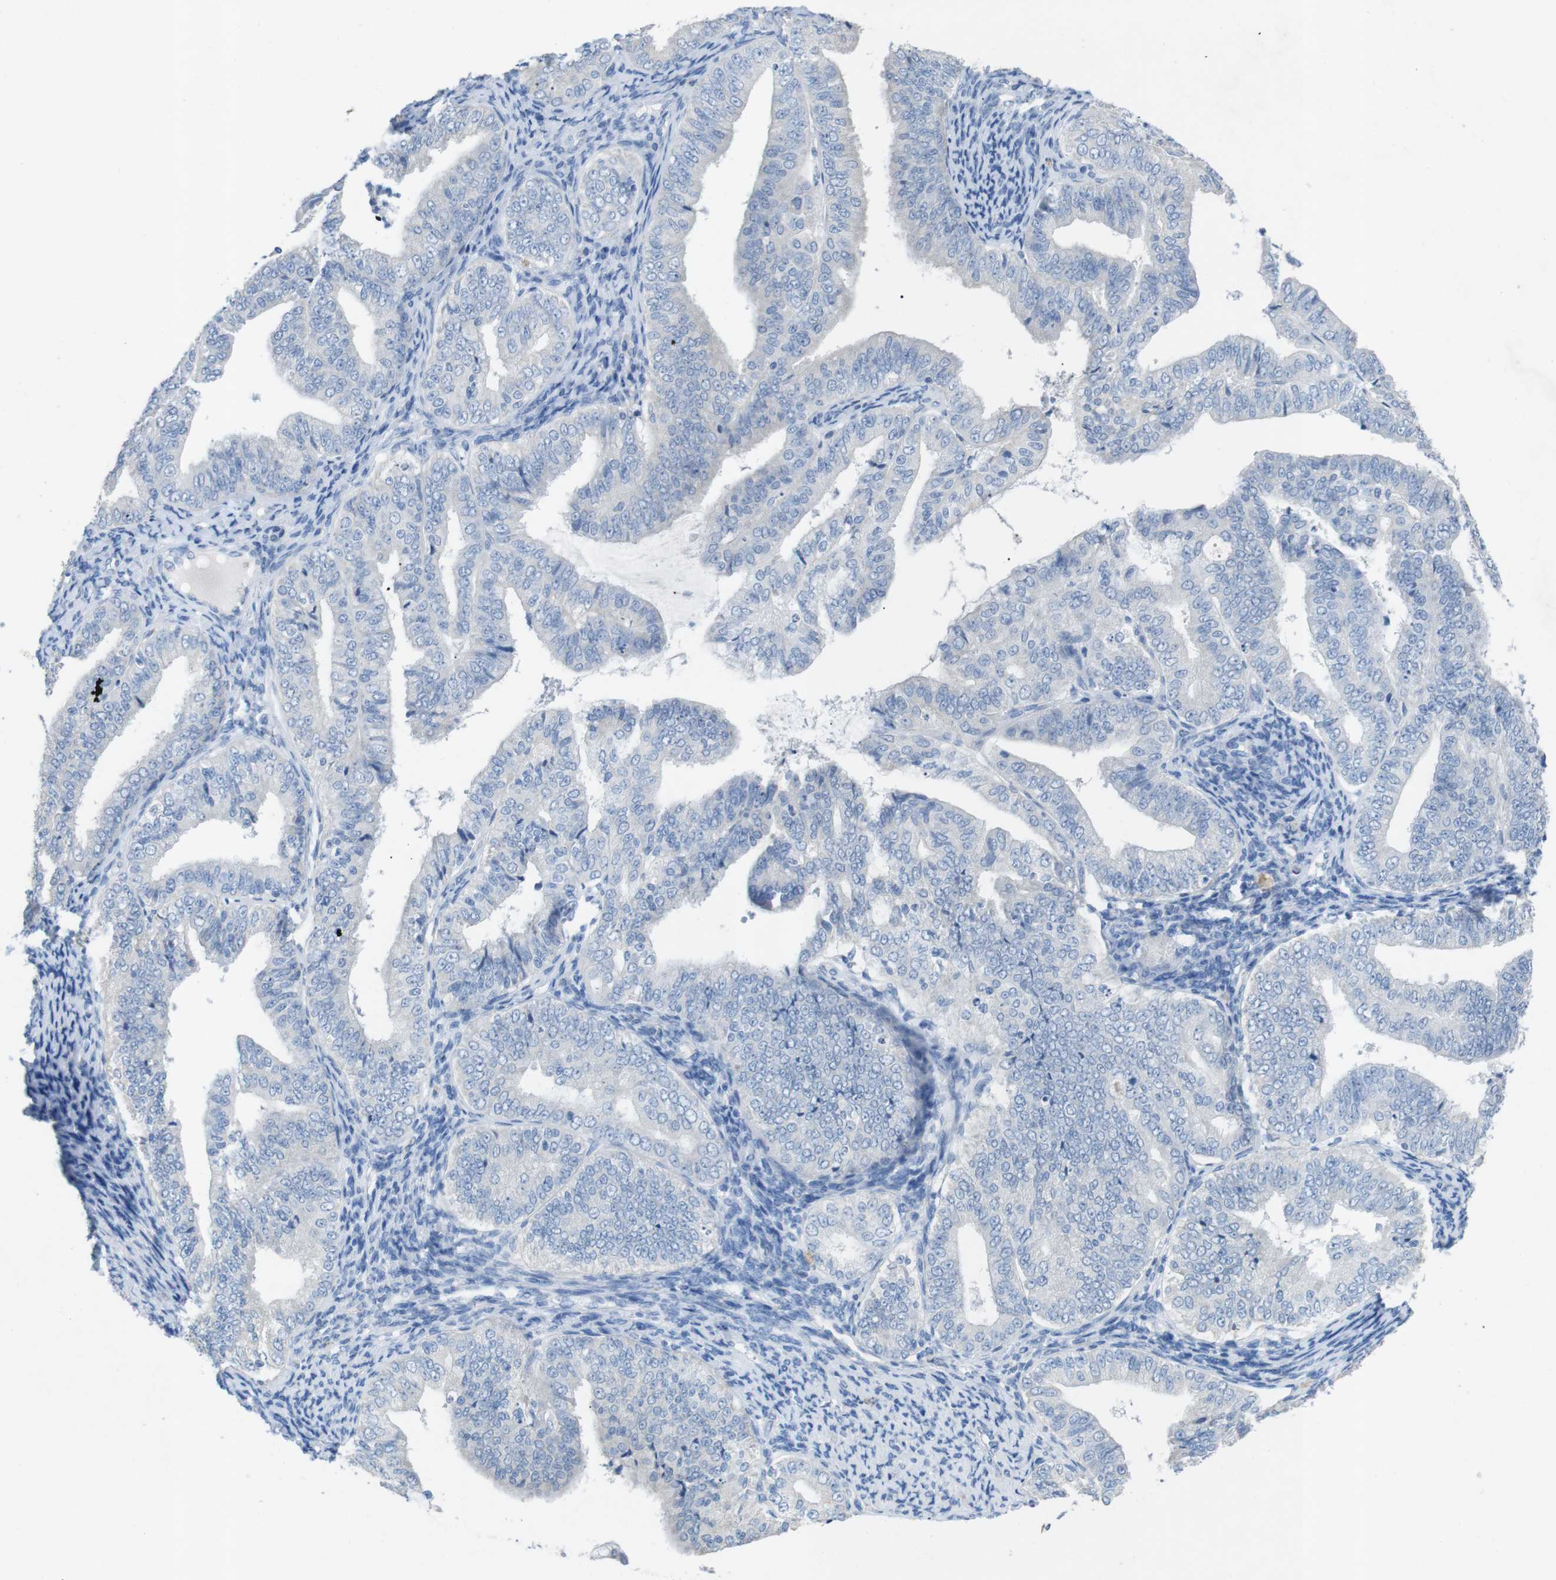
{"staining": {"intensity": "negative", "quantity": "none", "location": "none"}, "tissue": "endometrial cancer", "cell_type": "Tumor cells", "image_type": "cancer", "snomed": [{"axis": "morphology", "description": "Adenocarcinoma, NOS"}, {"axis": "topography", "description": "Endometrium"}], "caption": "Endometrial adenocarcinoma stained for a protein using IHC demonstrates no positivity tumor cells.", "gene": "SALL4", "patient": {"sex": "female", "age": 63}}